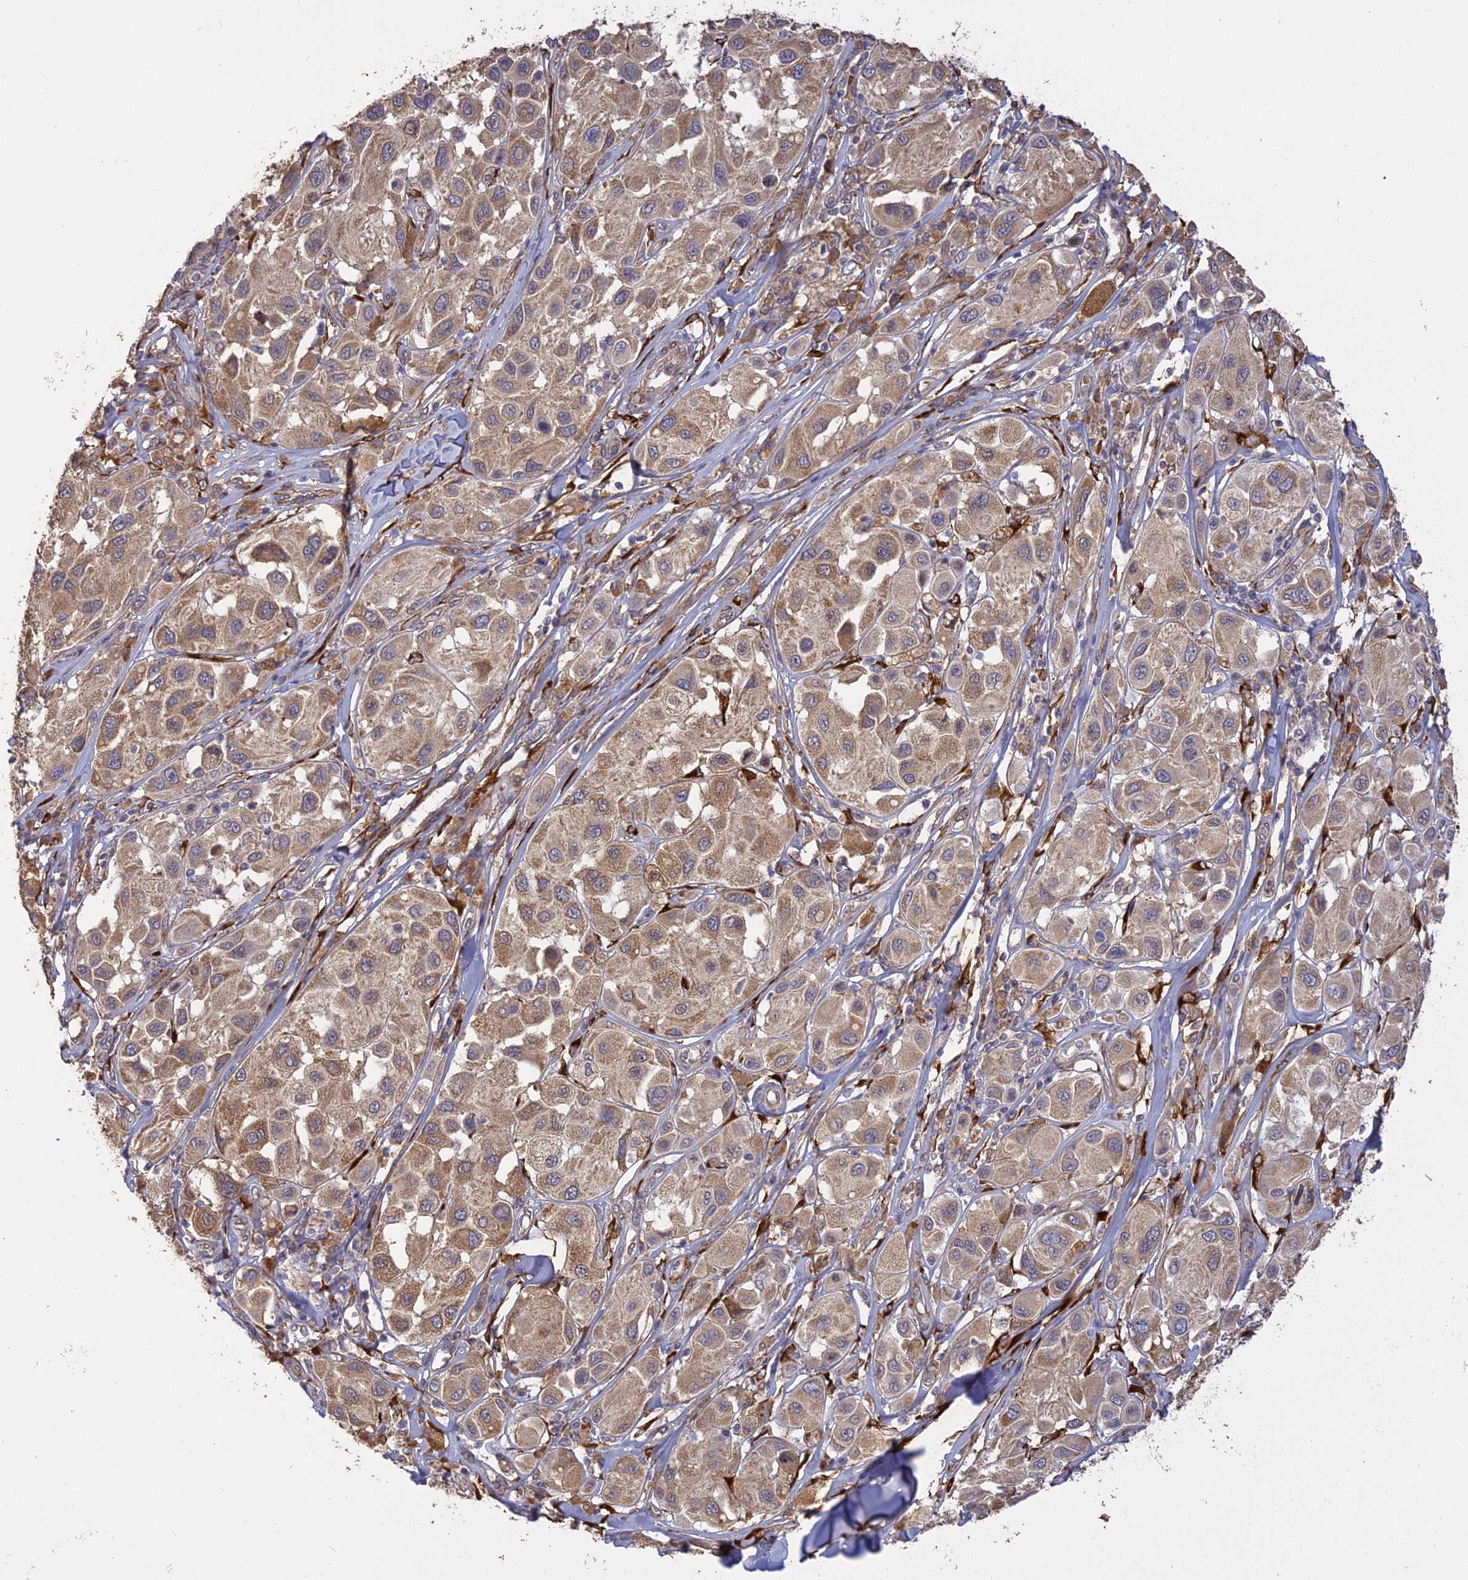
{"staining": {"intensity": "weak", "quantity": "25%-75%", "location": "cytoplasmic/membranous"}, "tissue": "melanoma", "cell_type": "Tumor cells", "image_type": "cancer", "snomed": [{"axis": "morphology", "description": "Malignant melanoma, Metastatic site"}, {"axis": "topography", "description": "Skin"}], "caption": "This photomicrograph exhibits malignant melanoma (metastatic site) stained with immunohistochemistry to label a protein in brown. The cytoplasmic/membranous of tumor cells show weak positivity for the protein. Nuclei are counter-stained blue.", "gene": "PPIC", "patient": {"sex": "male", "age": 41}}